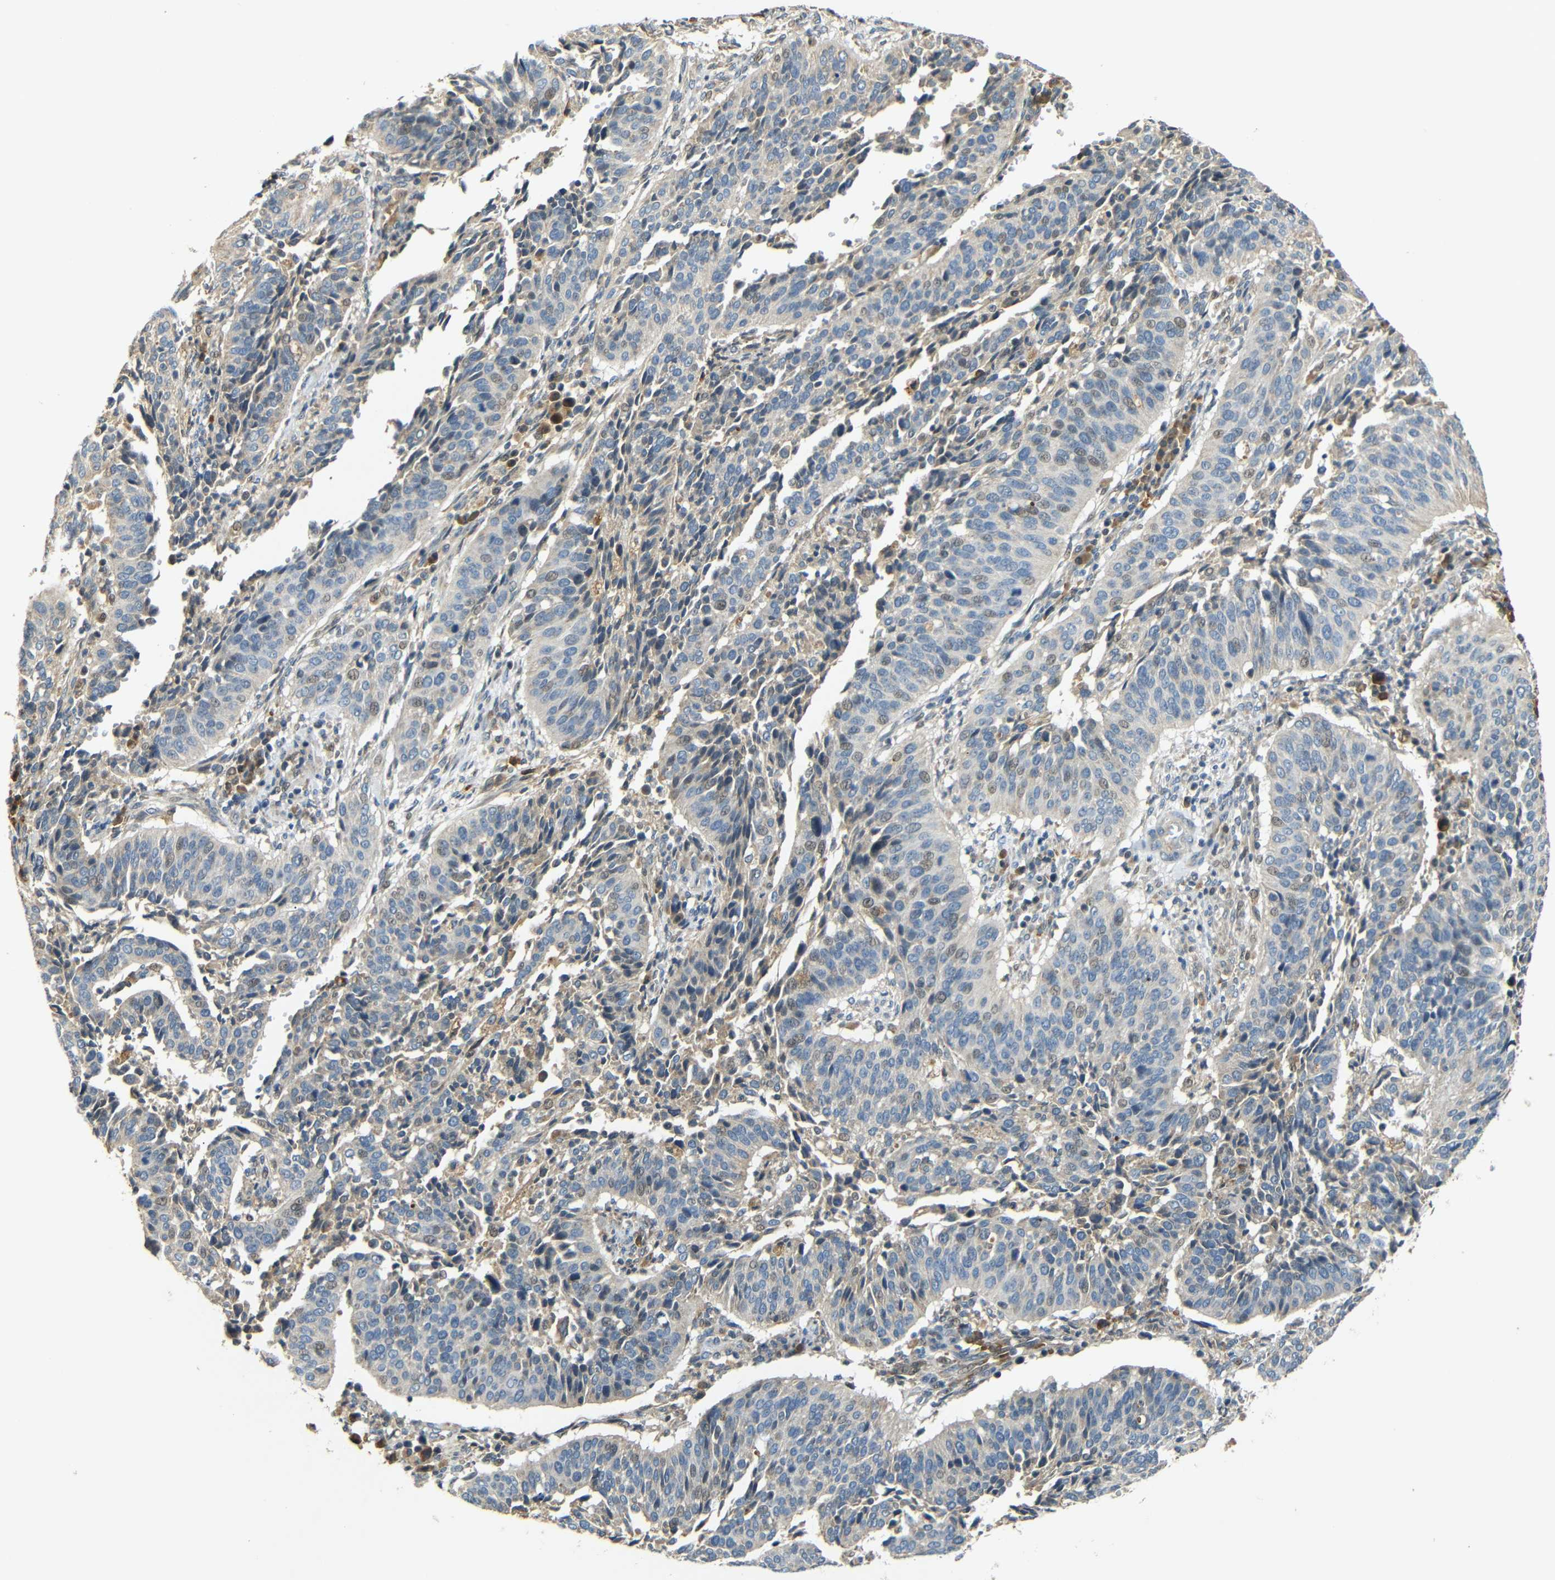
{"staining": {"intensity": "weak", "quantity": ">75%", "location": "cytoplasmic/membranous,nuclear"}, "tissue": "cervical cancer", "cell_type": "Tumor cells", "image_type": "cancer", "snomed": [{"axis": "morphology", "description": "Normal tissue, NOS"}, {"axis": "morphology", "description": "Squamous cell carcinoma, NOS"}, {"axis": "topography", "description": "Cervix"}], "caption": "DAB immunohistochemical staining of human squamous cell carcinoma (cervical) exhibits weak cytoplasmic/membranous and nuclear protein positivity in about >75% of tumor cells. The protein is shown in brown color, while the nuclei are stained blue.", "gene": "KAZALD1", "patient": {"sex": "female", "age": 39}}